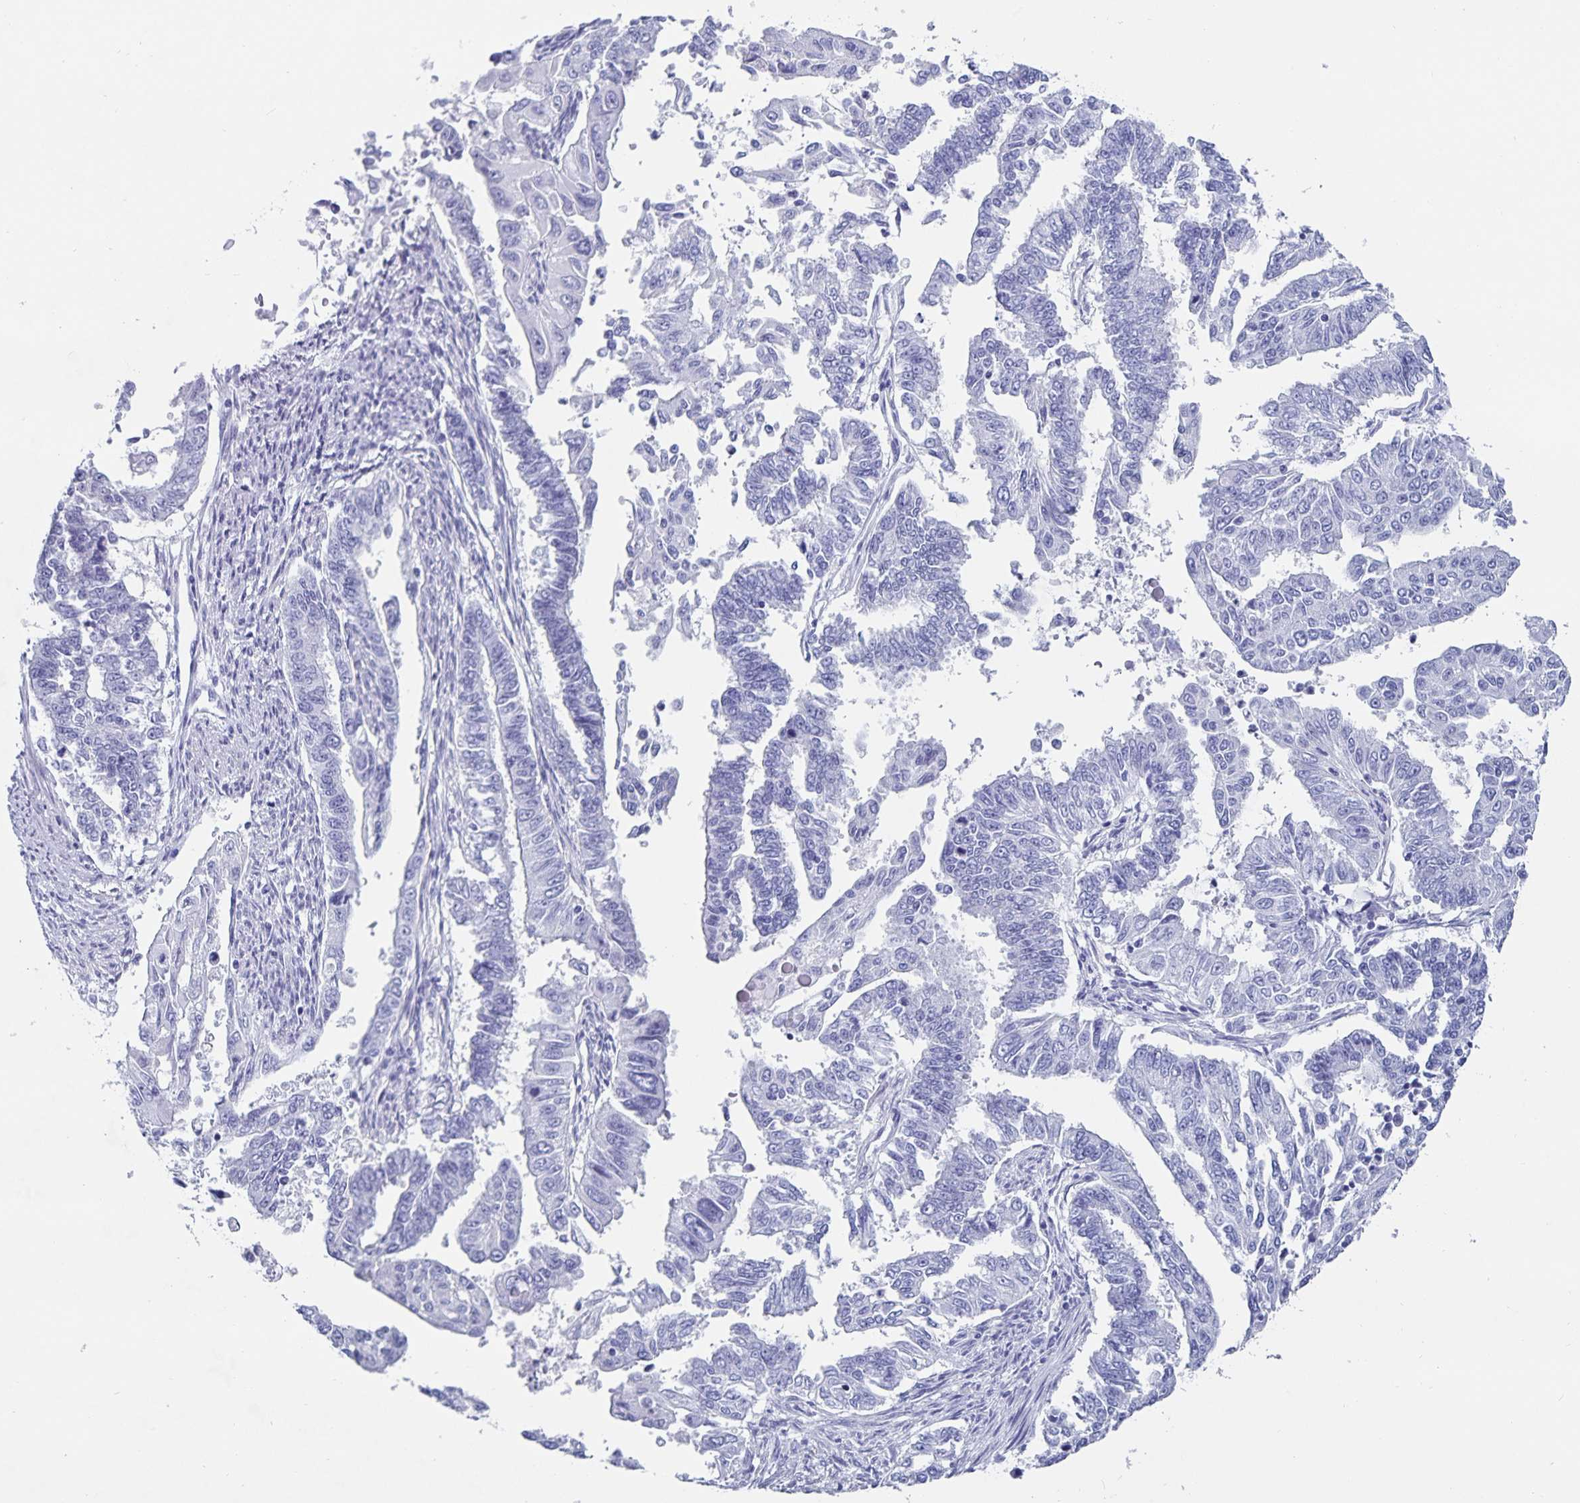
{"staining": {"intensity": "negative", "quantity": "none", "location": "none"}, "tissue": "endometrial cancer", "cell_type": "Tumor cells", "image_type": "cancer", "snomed": [{"axis": "morphology", "description": "Adenocarcinoma, NOS"}, {"axis": "topography", "description": "Uterus"}], "caption": "Photomicrograph shows no significant protein expression in tumor cells of endometrial cancer (adenocarcinoma).", "gene": "C19orf73", "patient": {"sex": "female", "age": 59}}